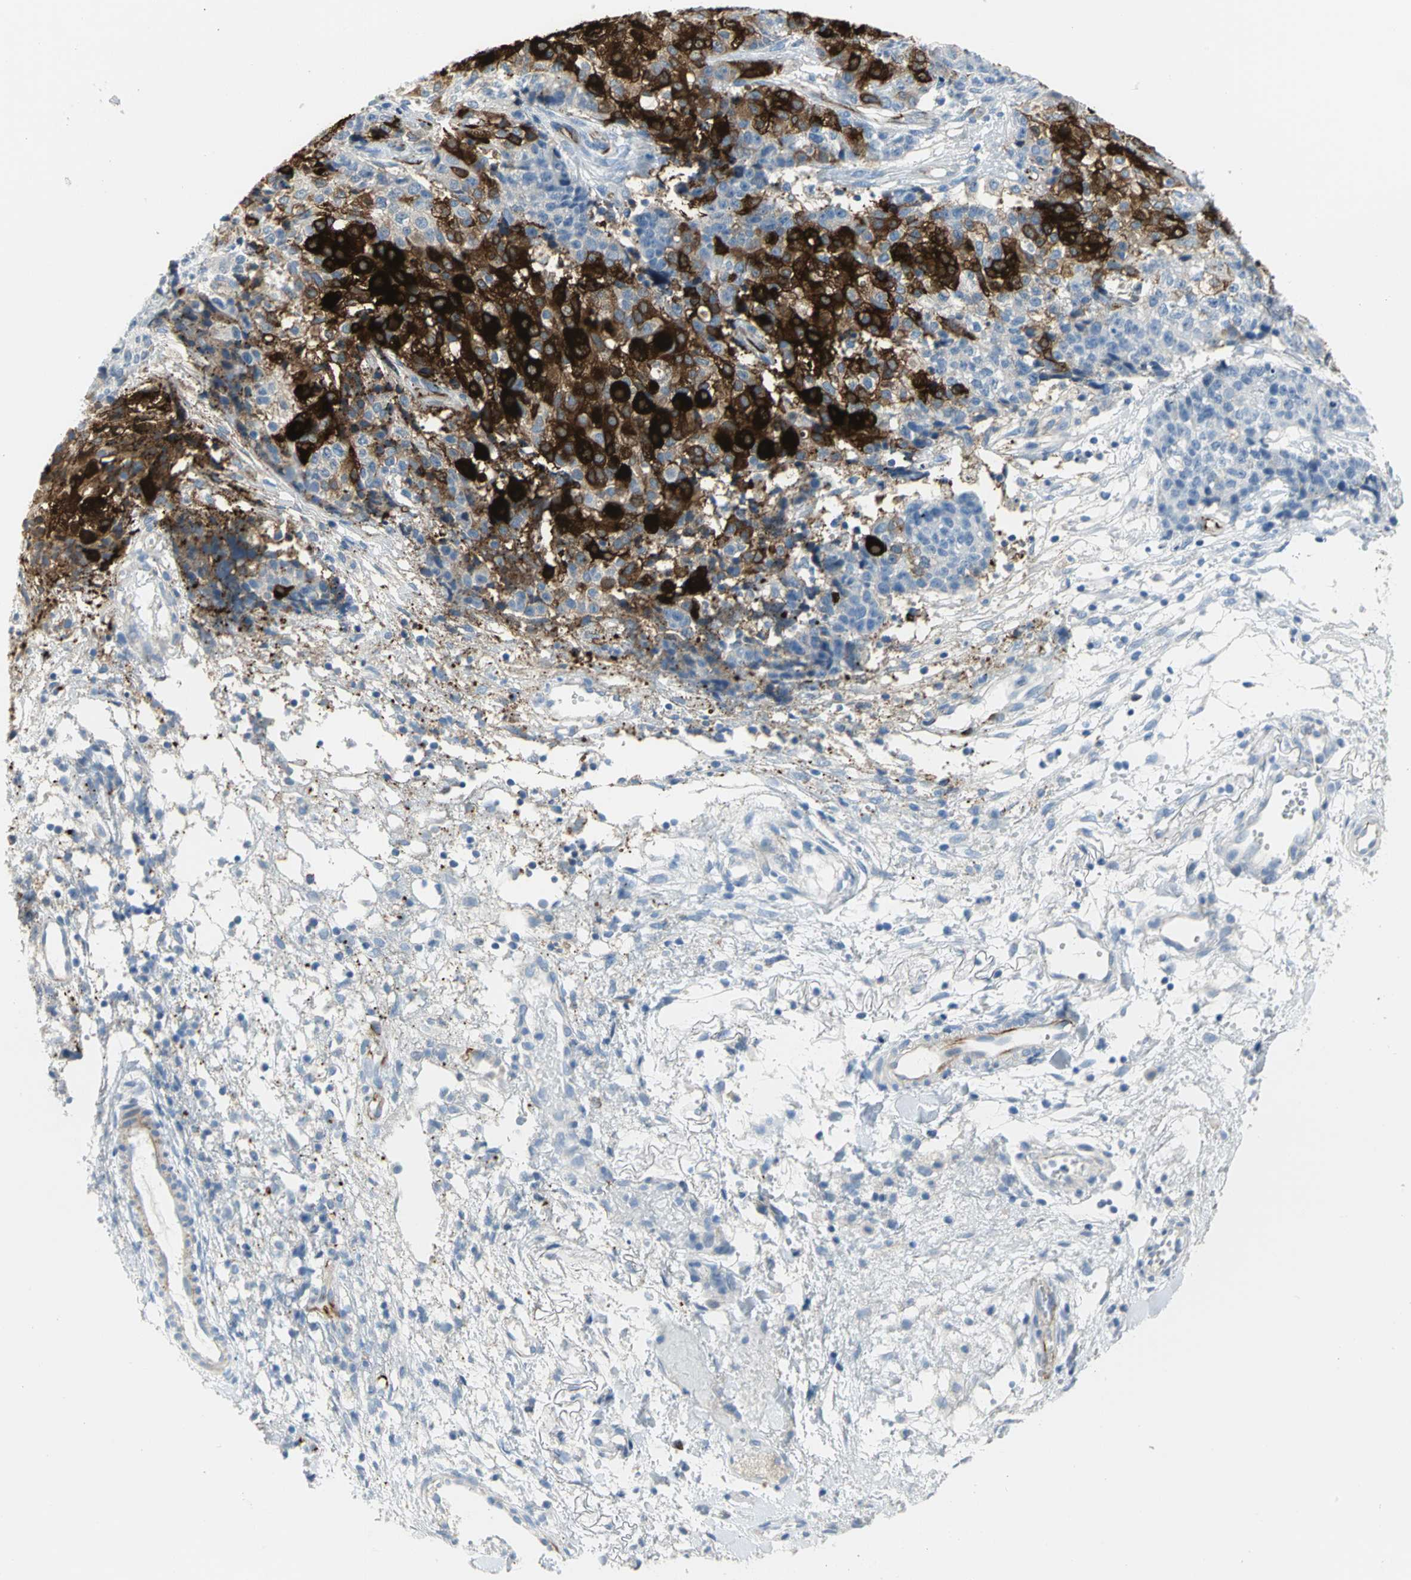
{"staining": {"intensity": "negative", "quantity": "none", "location": "none"}, "tissue": "ovarian cancer", "cell_type": "Tumor cells", "image_type": "cancer", "snomed": [{"axis": "morphology", "description": "Carcinoma, endometroid"}, {"axis": "topography", "description": "Ovary"}], "caption": "Photomicrograph shows no protein positivity in tumor cells of ovarian endometroid carcinoma tissue.", "gene": "ALOX15", "patient": {"sex": "female", "age": 42}}